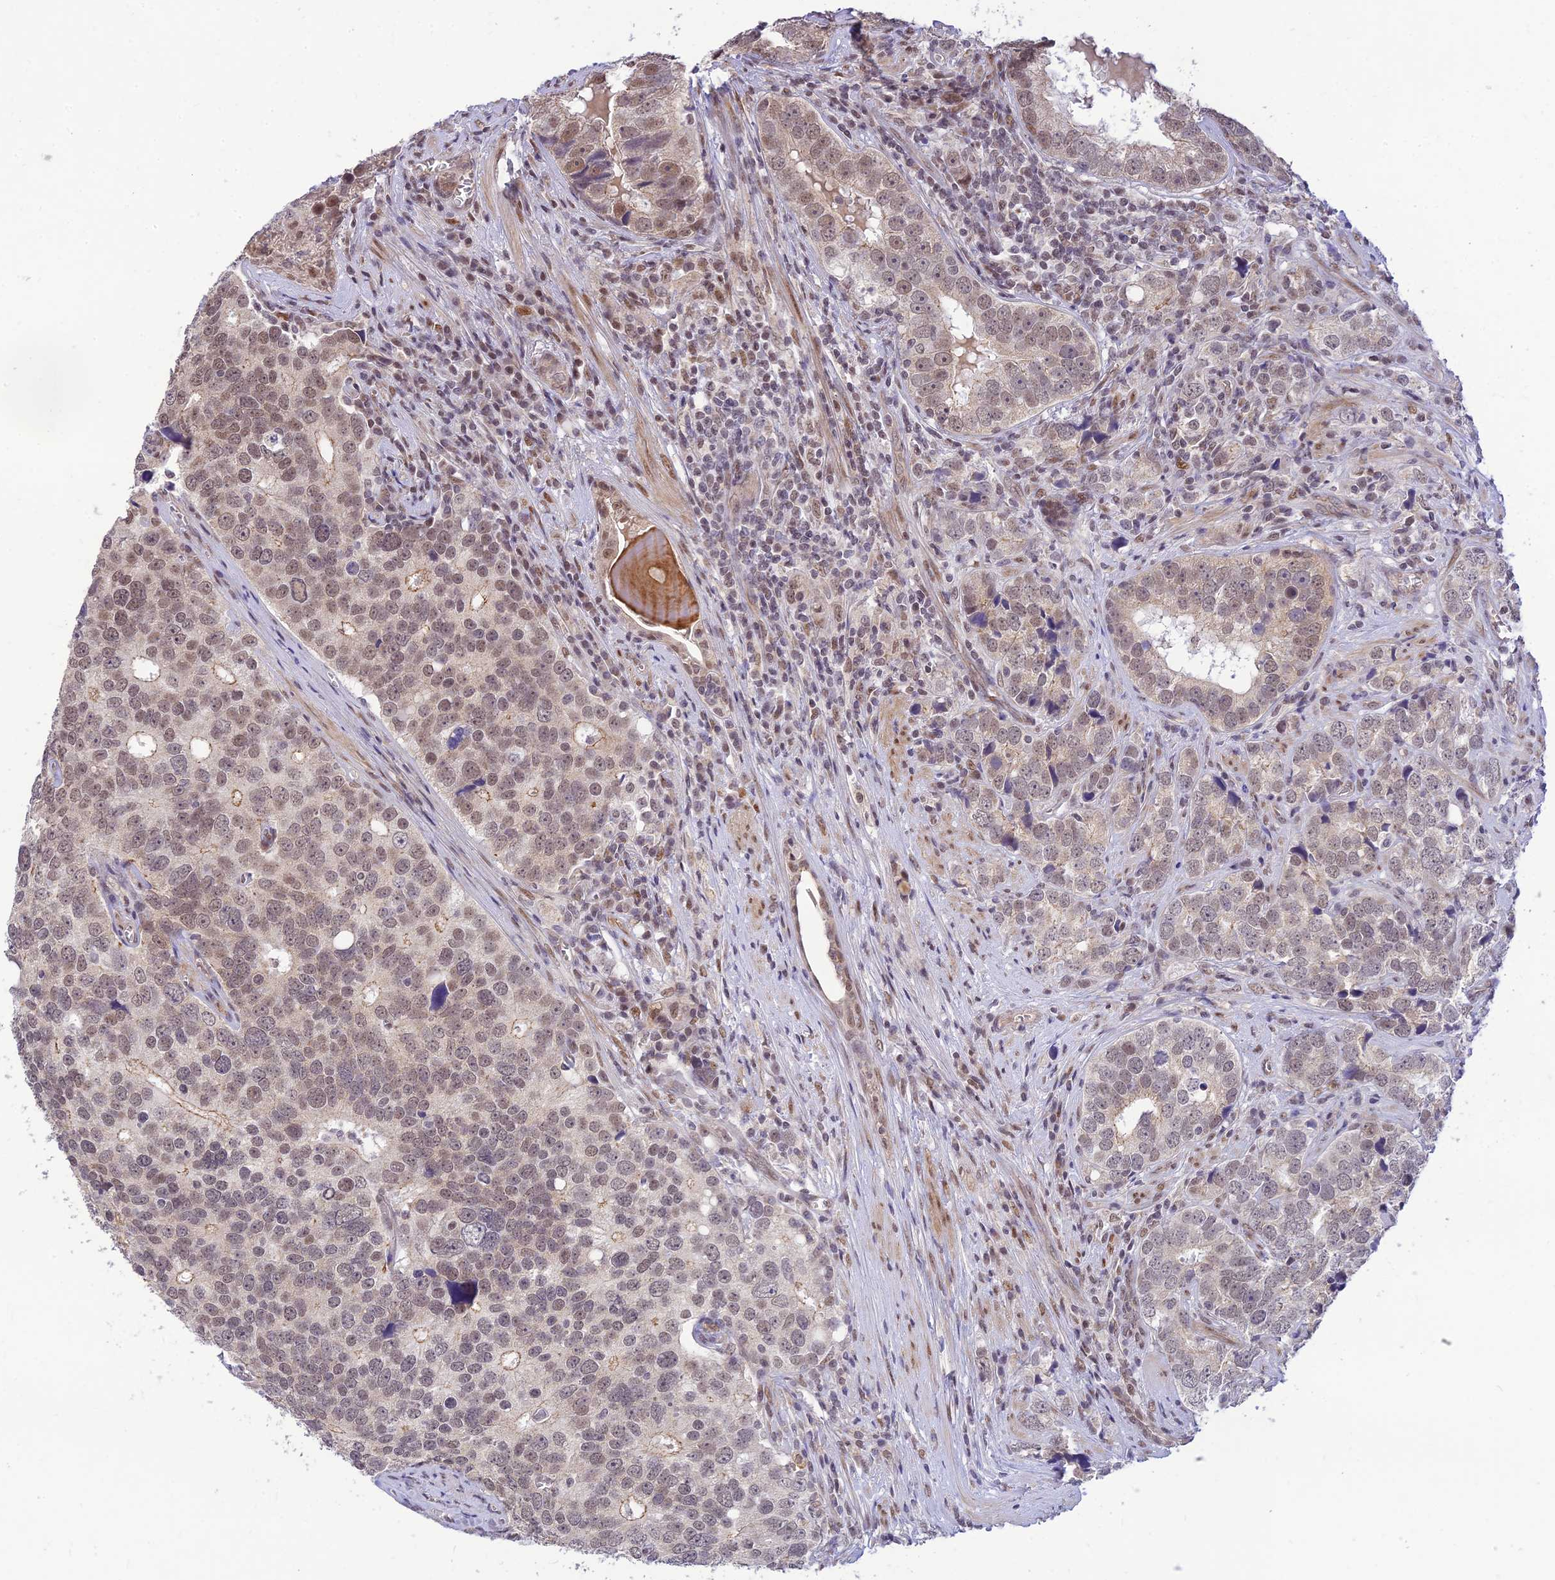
{"staining": {"intensity": "weak", "quantity": ">75%", "location": "nuclear"}, "tissue": "prostate cancer", "cell_type": "Tumor cells", "image_type": "cancer", "snomed": [{"axis": "morphology", "description": "Adenocarcinoma, High grade"}, {"axis": "topography", "description": "Prostate"}], "caption": "IHC of prostate cancer shows low levels of weak nuclear expression in about >75% of tumor cells.", "gene": "MICOS13", "patient": {"sex": "male", "age": 71}}